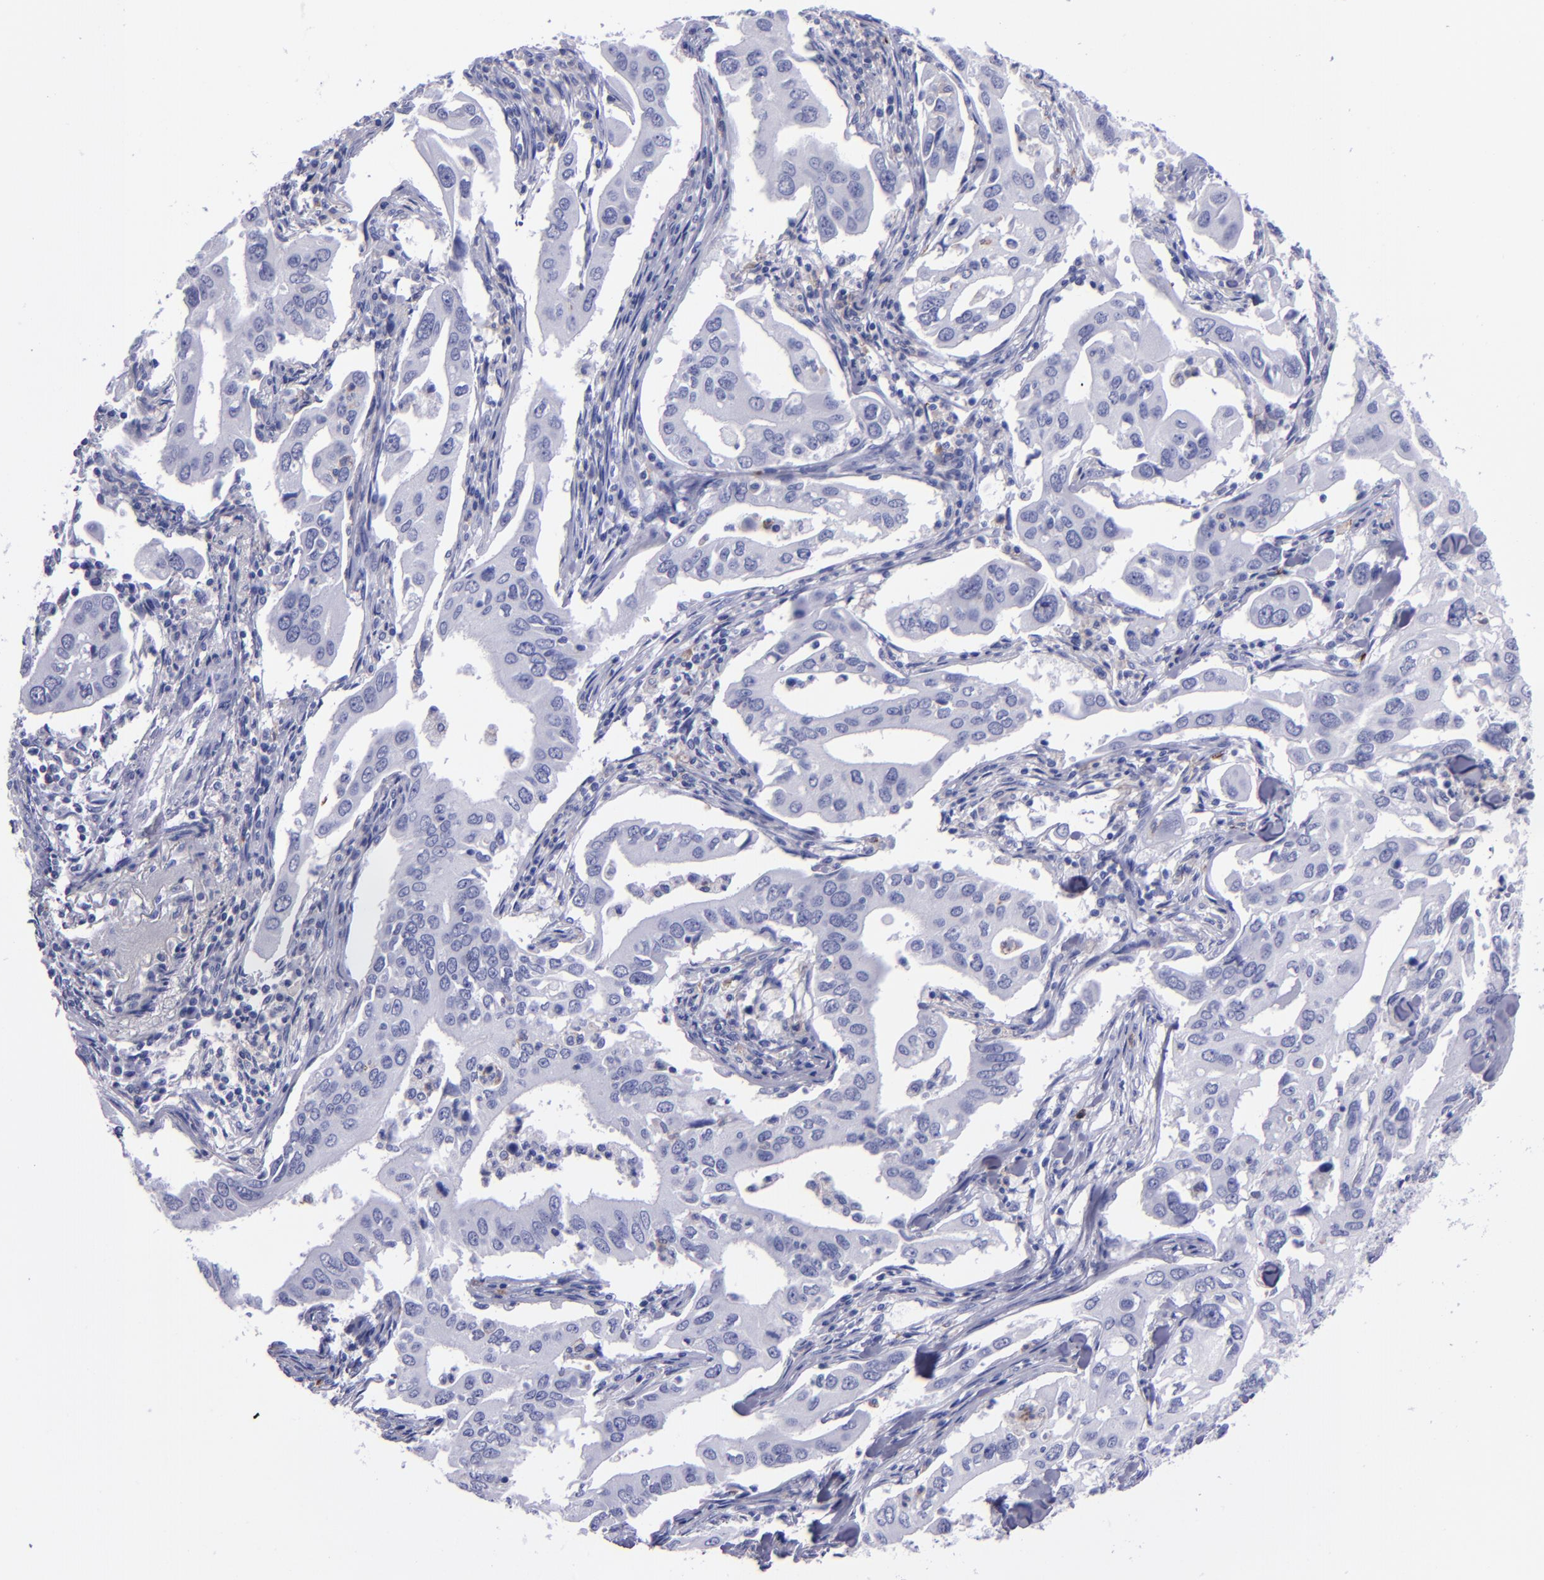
{"staining": {"intensity": "negative", "quantity": "none", "location": "none"}, "tissue": "lung cancer", "cell_type": "Tumor cells", "image_type": "cancer", "snomed": [{"axis": "morphology", "description": "Adenocarcinoma, NOS"}, {"axis": "topography", "description": "Lung"}], "caption": "The immunohistochemistry (IHC) image has no significant staining in tumor cells of lung adenocarcinoma tissue.", "gene": "CR1", "patient": {"sex": "male", "age": 48}}